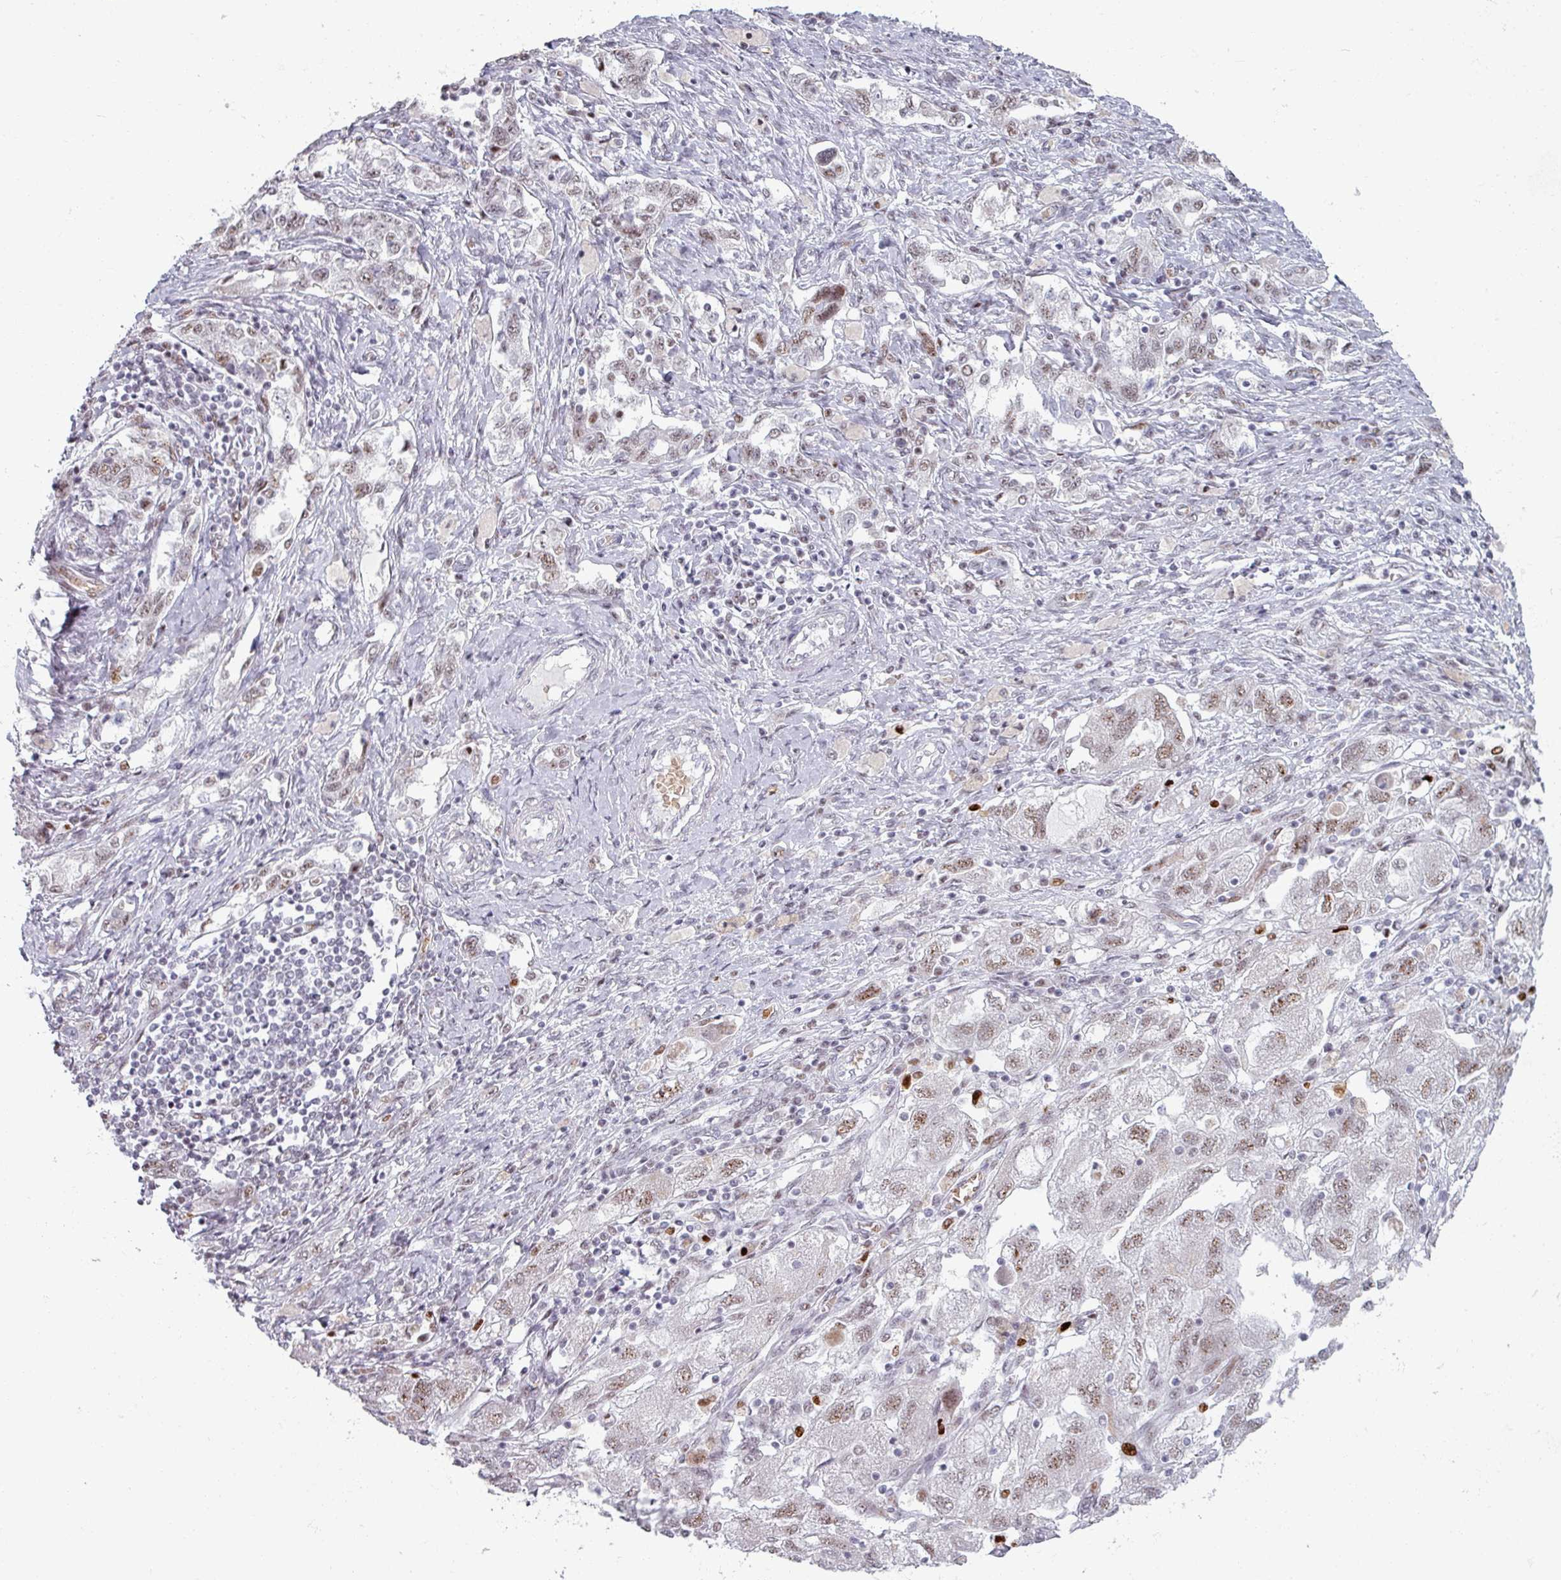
{"staining": {"intensity": "weak", "quantity": "25%-75%", "location": "nuclear"}, "tissue": "ovarian cancer", "cell_type": "Tumor cells", "image_type": "cancer", "snomed": [{"axis": "morphology", "description": "Carcinoma, NOS"}, {"axis": "morphology", "description": "Cystadenocarcinoma, serous, NOS"}, {"axis": "topography", "description": "Ovary"}], "caption": "Protein staining displays weak nuclear positivity in about 25%-75% of tumor cells in ovarian cancer.", "gene": "NCOR1", "patient": {"sex": "female", "age": 69}}